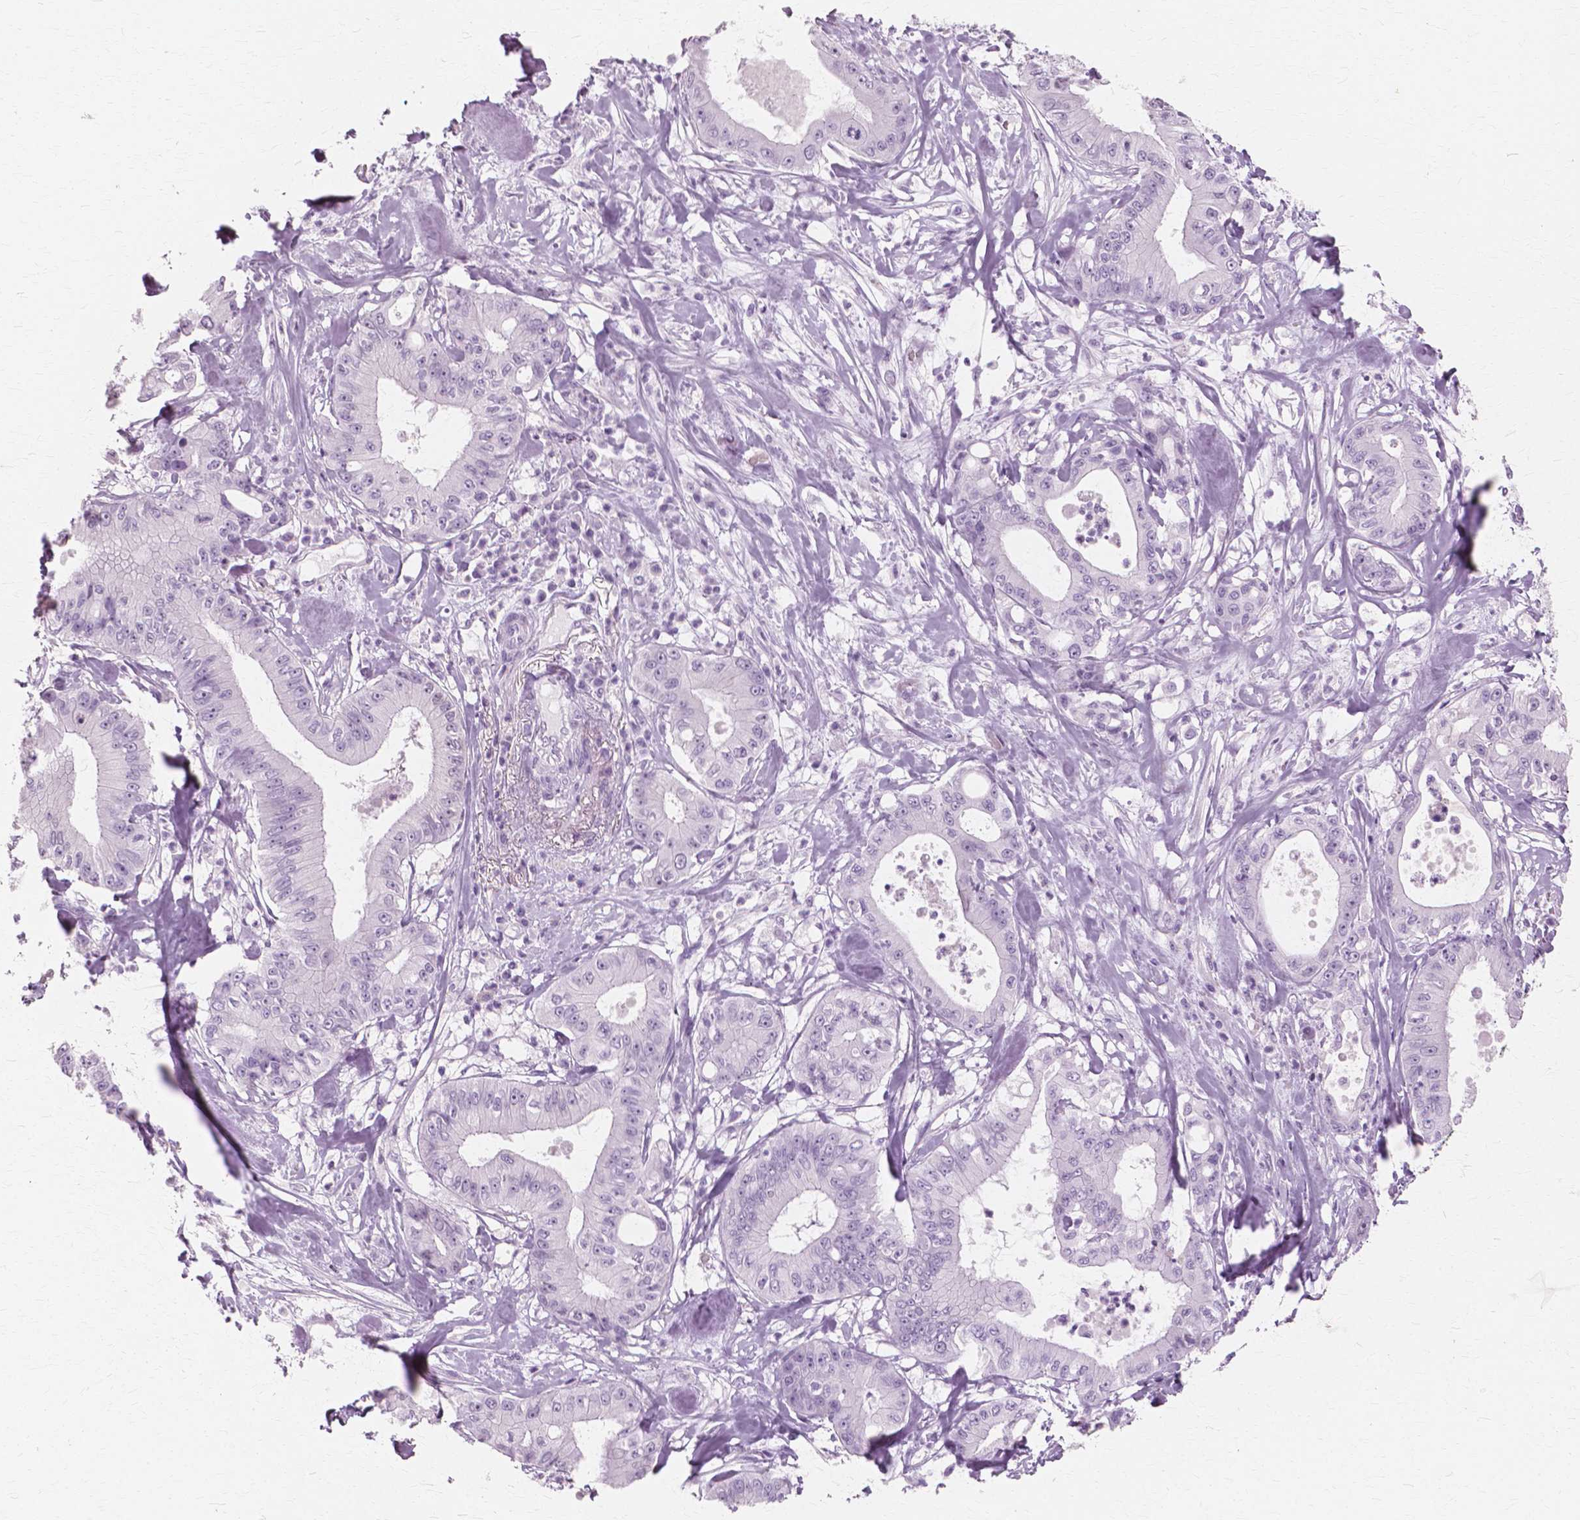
{"staining": {"intensity": "negative", "quantity": "none", "location": "none"}, "tissue": "pancreatic cancer", "cell_type": "Tumor cells", "image_type": "cancer", "snomed": [{"axis": "morphology", "description": "Adenocarcinoma, NOS"}, {"axis": "topography", "description": "Pancreas"}], "caption": "DAB (3,3'-diaminobenzidine) immunohistochemical staining of human pancreatic cancer (adenocarcinoma) reveals no significant staining in tumor cells. (Immunohistochemistry (ihc), brightfield microscopy, high magnification).", "gene": "SFTPD", "patient": {"sex": "male", "age": 71}}